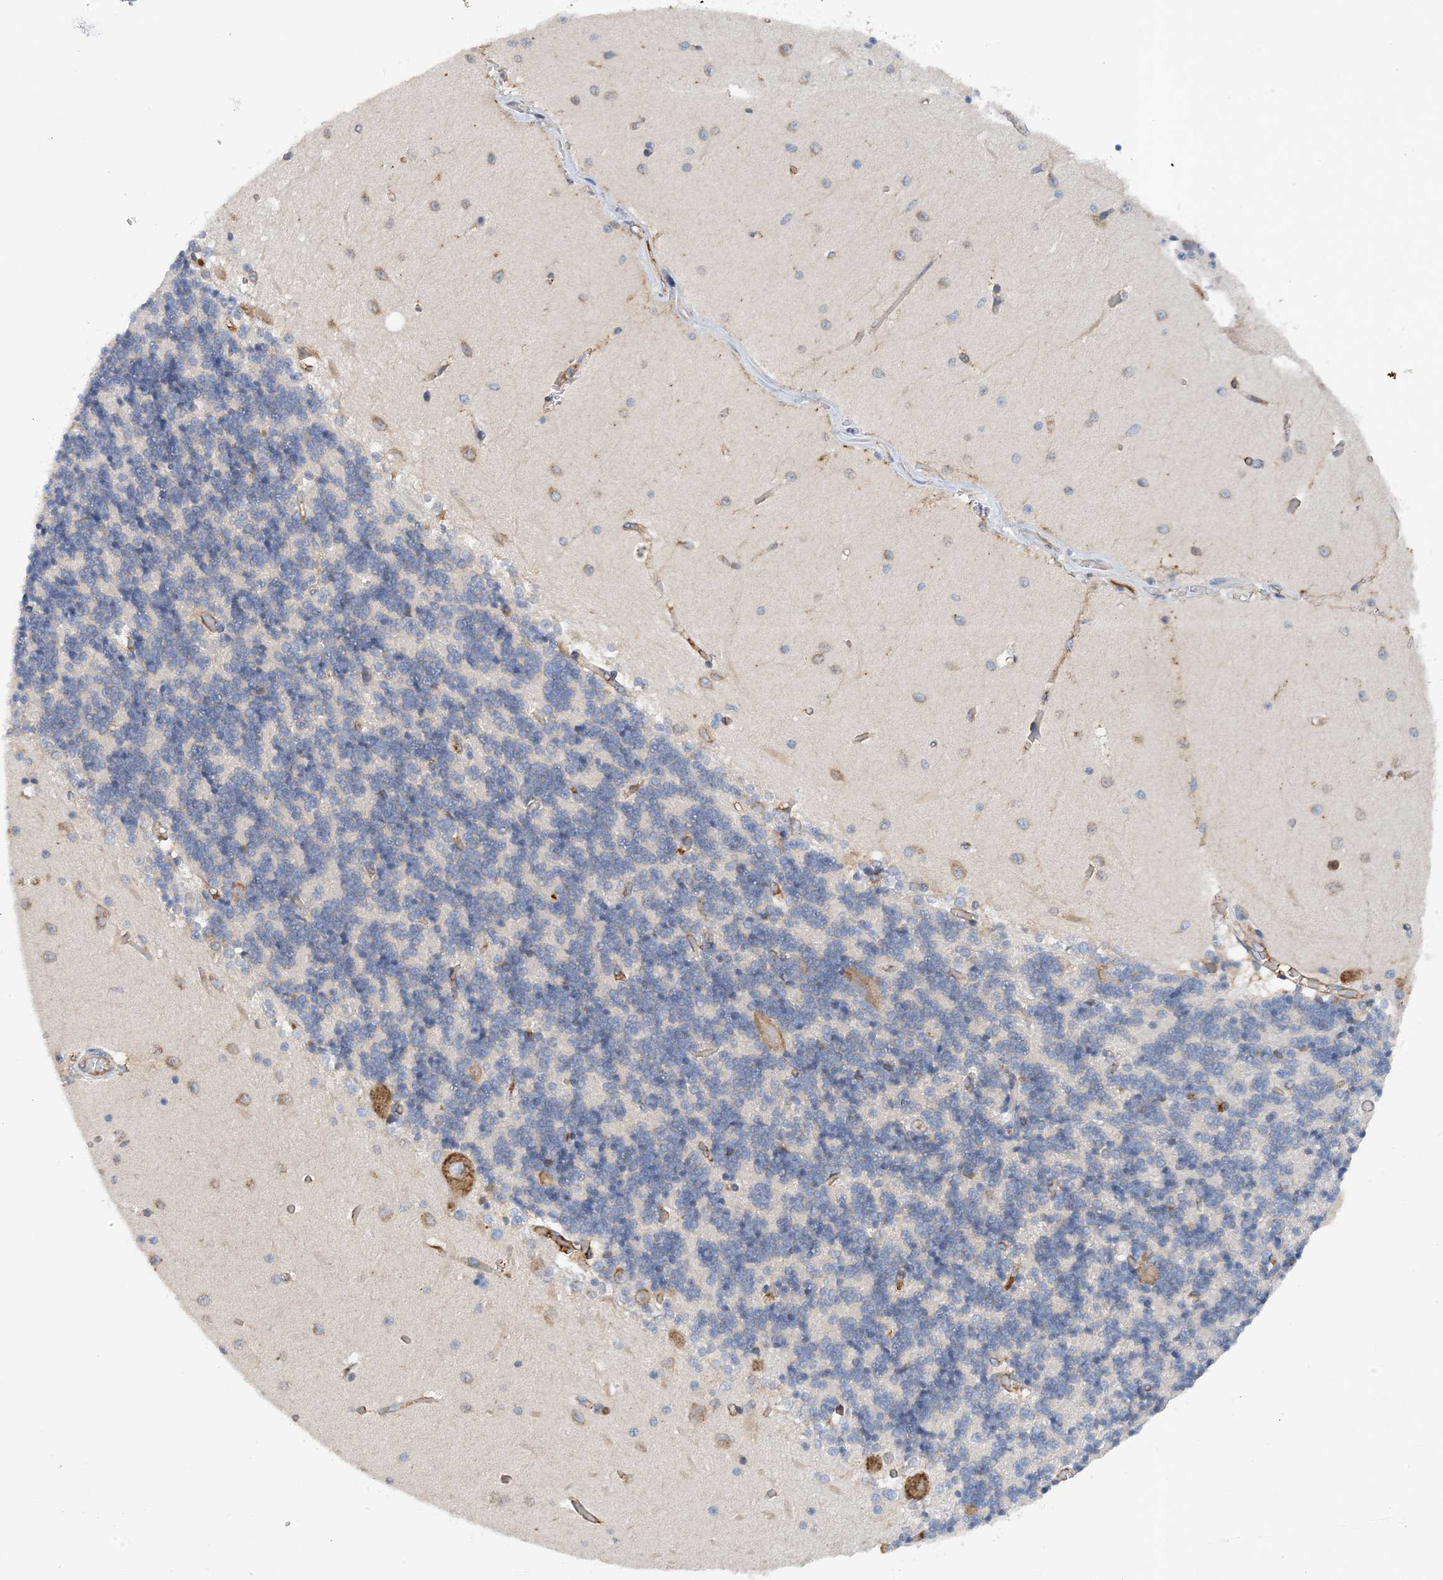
{"staining": {"intensity": "moderate", "quantity": "<25%", "location": "cytoplasmic/membranous"}, "tissue": "cerebellum", "cell_type": "Cells in granular layer", "image_type": "normal", "snomed": [{"axis": "morphology", "description": "Normal tissue, NOS"}, {"axis": "topography", "description": "Cerebellum"}], "caption": "Immunohistochemical staining of unremarkable cerebellum reveals <25% levels of moderate cytoplasmic/membranous protein expression in approximately <25% of cells in granular layer.", "gene": "SLC5A11", "patient": {"sex": "male", "age": 37}}